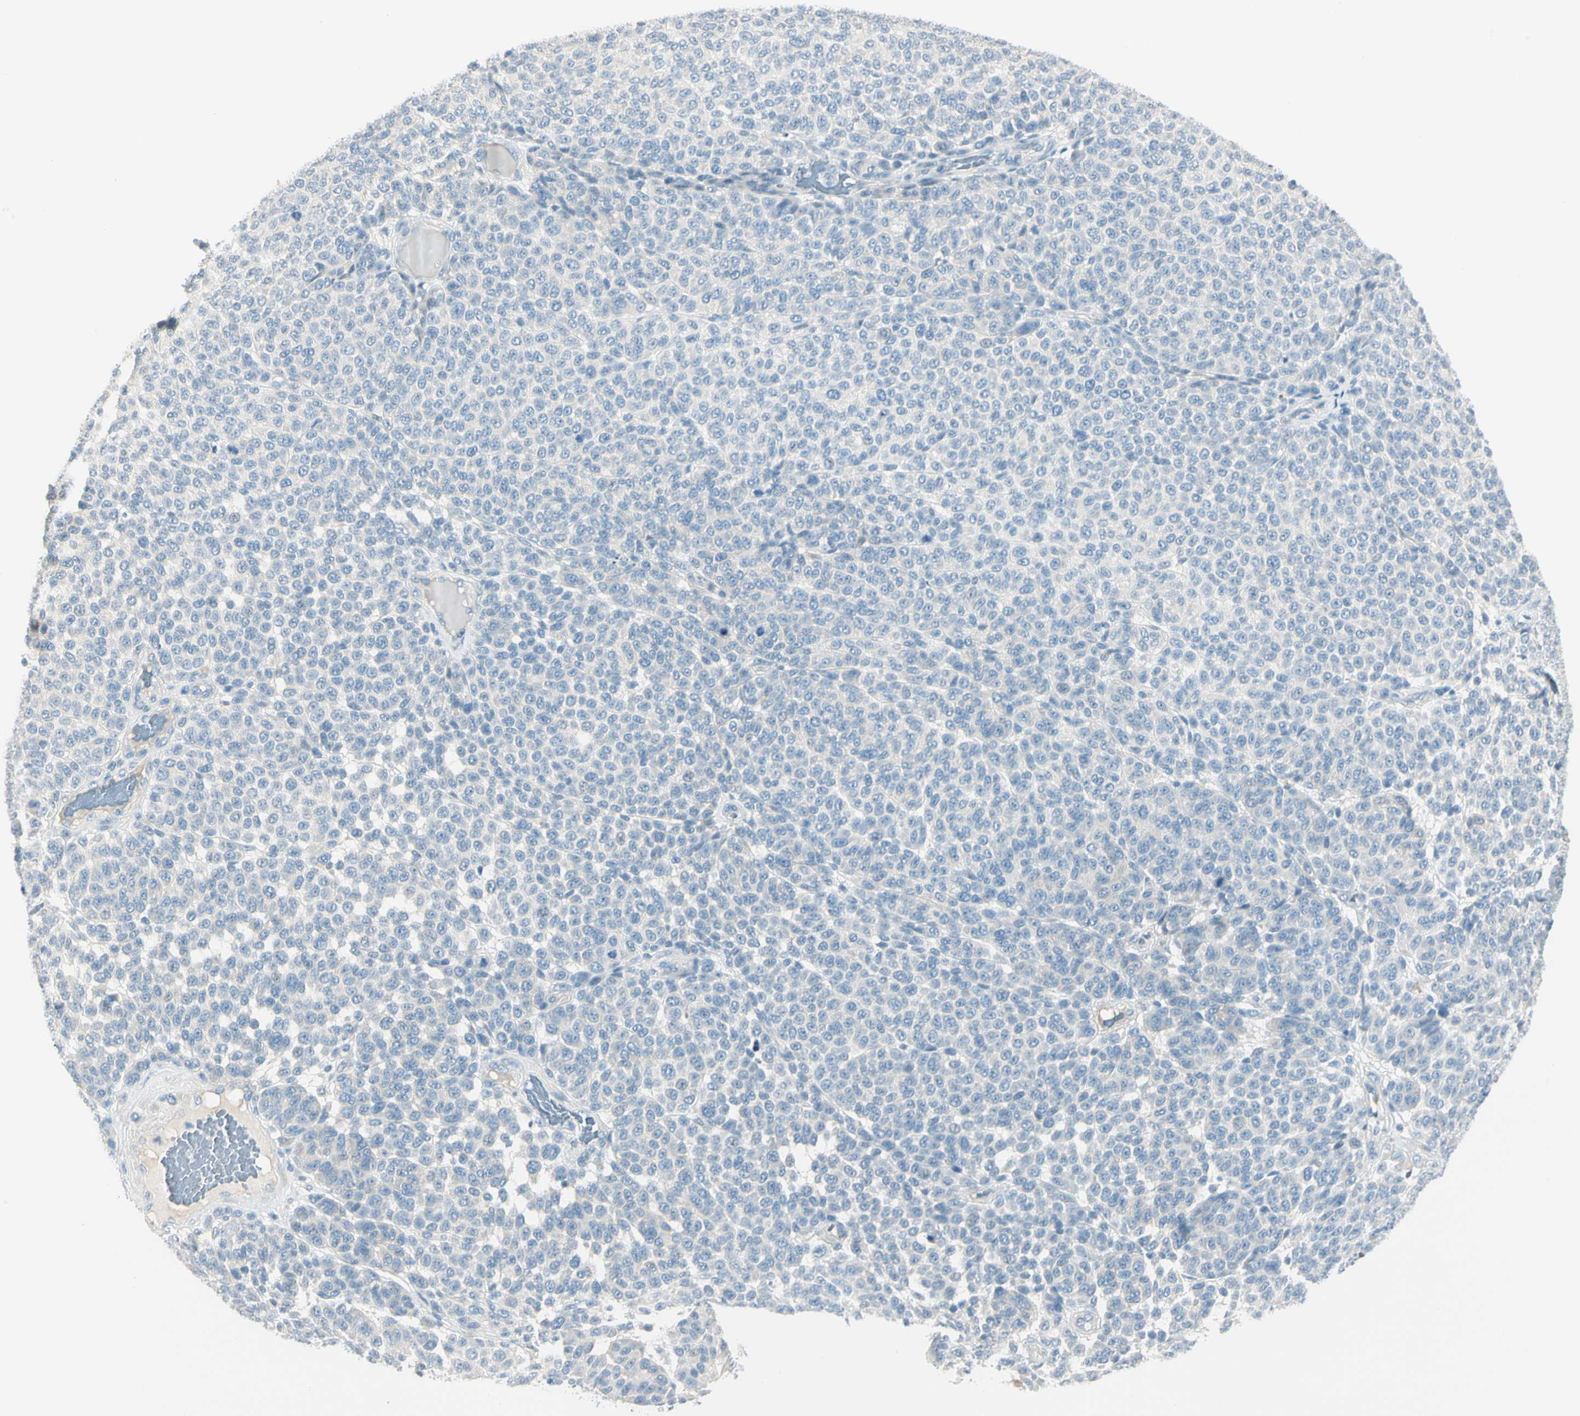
{"staining": {"intensity": "negative", "quantity": "none", "location": "none"}, "tissue": "melanoma", "cell_type": "Tumor cells", "image_type": "cancer", "snomed": [{"axis": "morphology", "description": "Malignant melanoma, NOS"}, {"axis": "topography", "description": "Skin"}], "caption": "Immunohistochemistry (IHC) image of neoplastic tissue: melanoma stained with DAB reveals no significant protein staining in tumor cells.", "gene": "SLC6A15", "patient": {"sex": "male", "age": 59}}